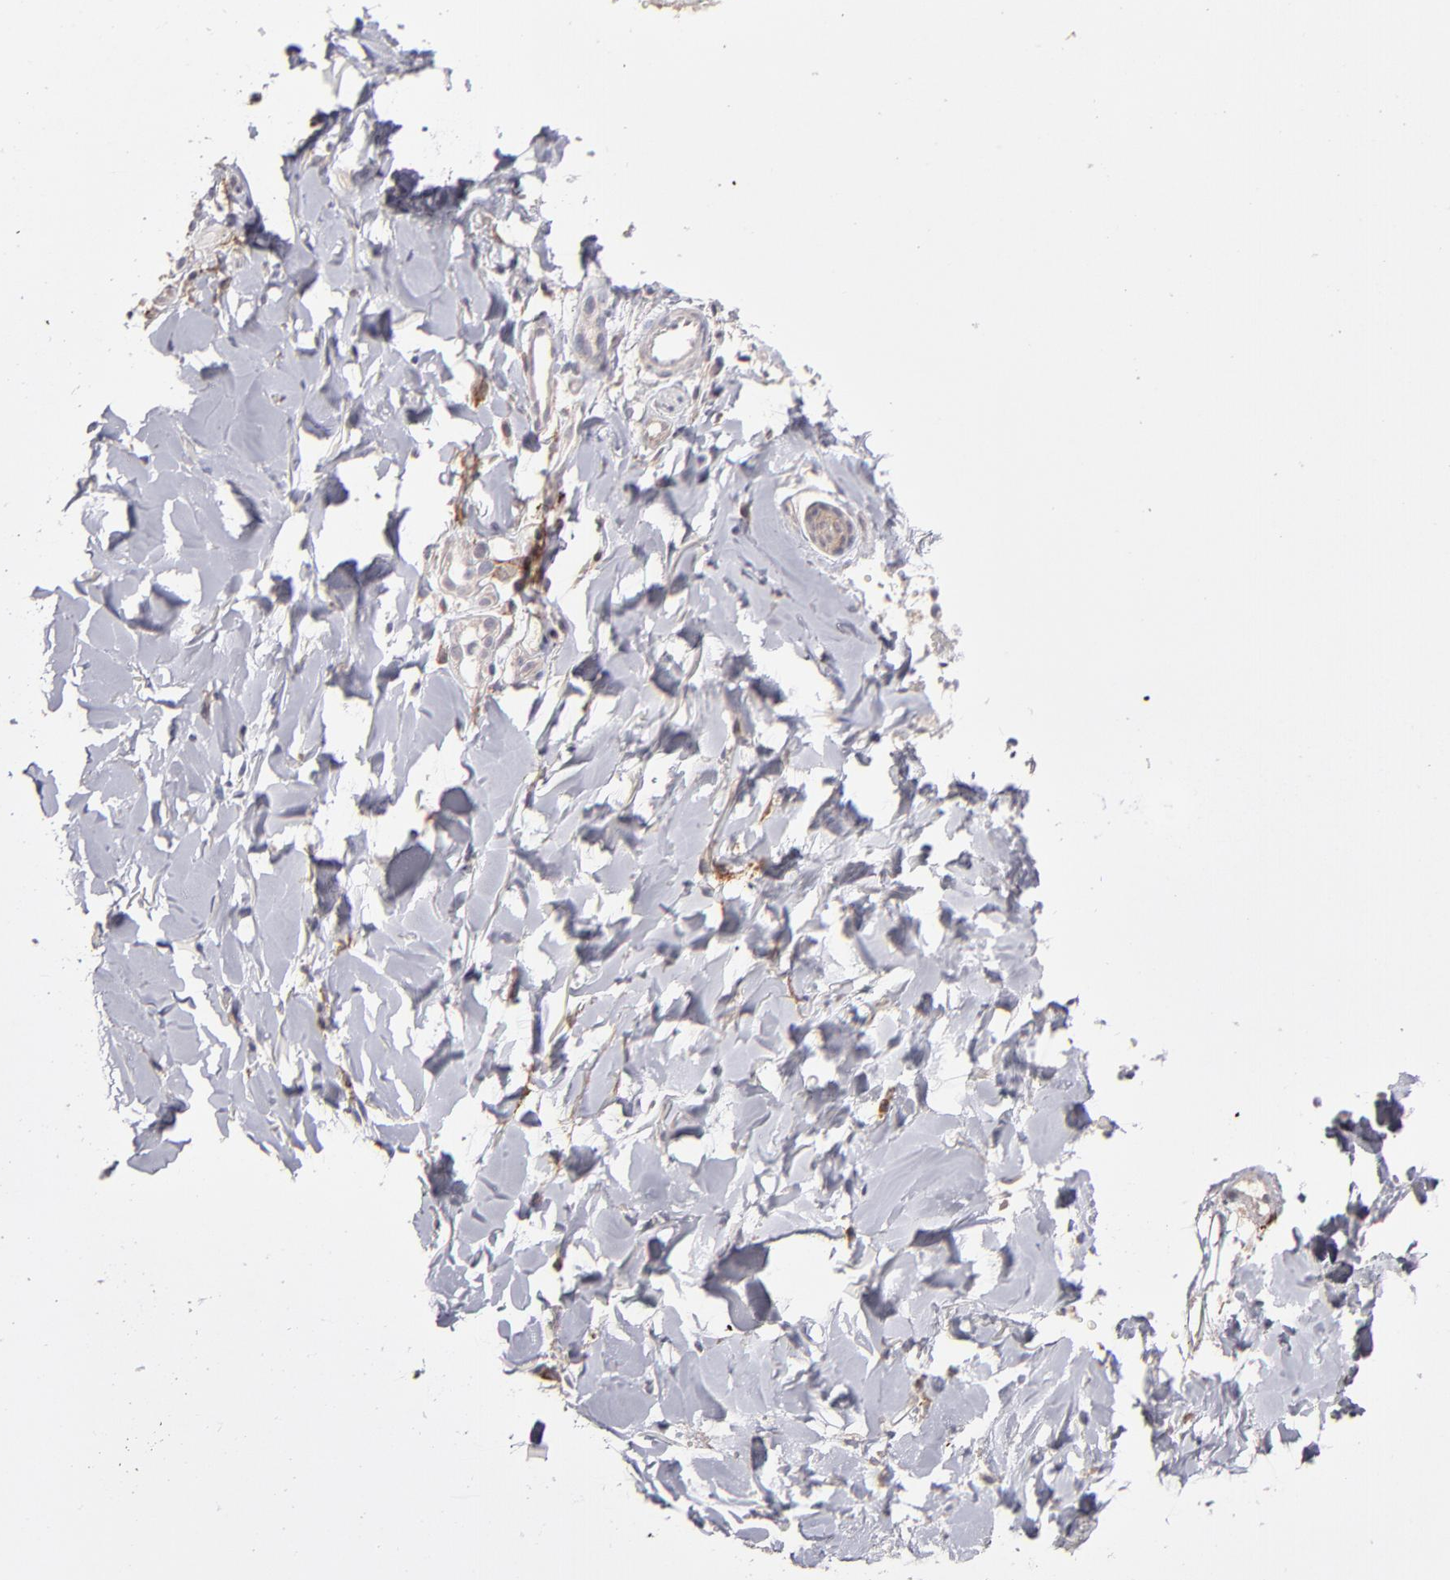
{"staining": {"intensity": "weak", "quantity": "<25%", "location": "cytoplasmic/membranous"}, "tissue": "skin", "cell_type": "Epidermal cells", "image_type": "normal", "snomed": [{"axis": "morphology", "description": "Normal tissue, NOS"}, {"axis": "morphology", "description": "Inflammation, NOS"}, {"axis": "topography", "description": "Soft tissue"}, {"axis": "topography", "description": "Anal"}], "caption": "This is an immunohistochemistry (IHC) histopathology image of normal human skin. There is no positivity in epidermal cells.", "gene": "GLDC", "patient": {"sex": "female", "age": 15}}